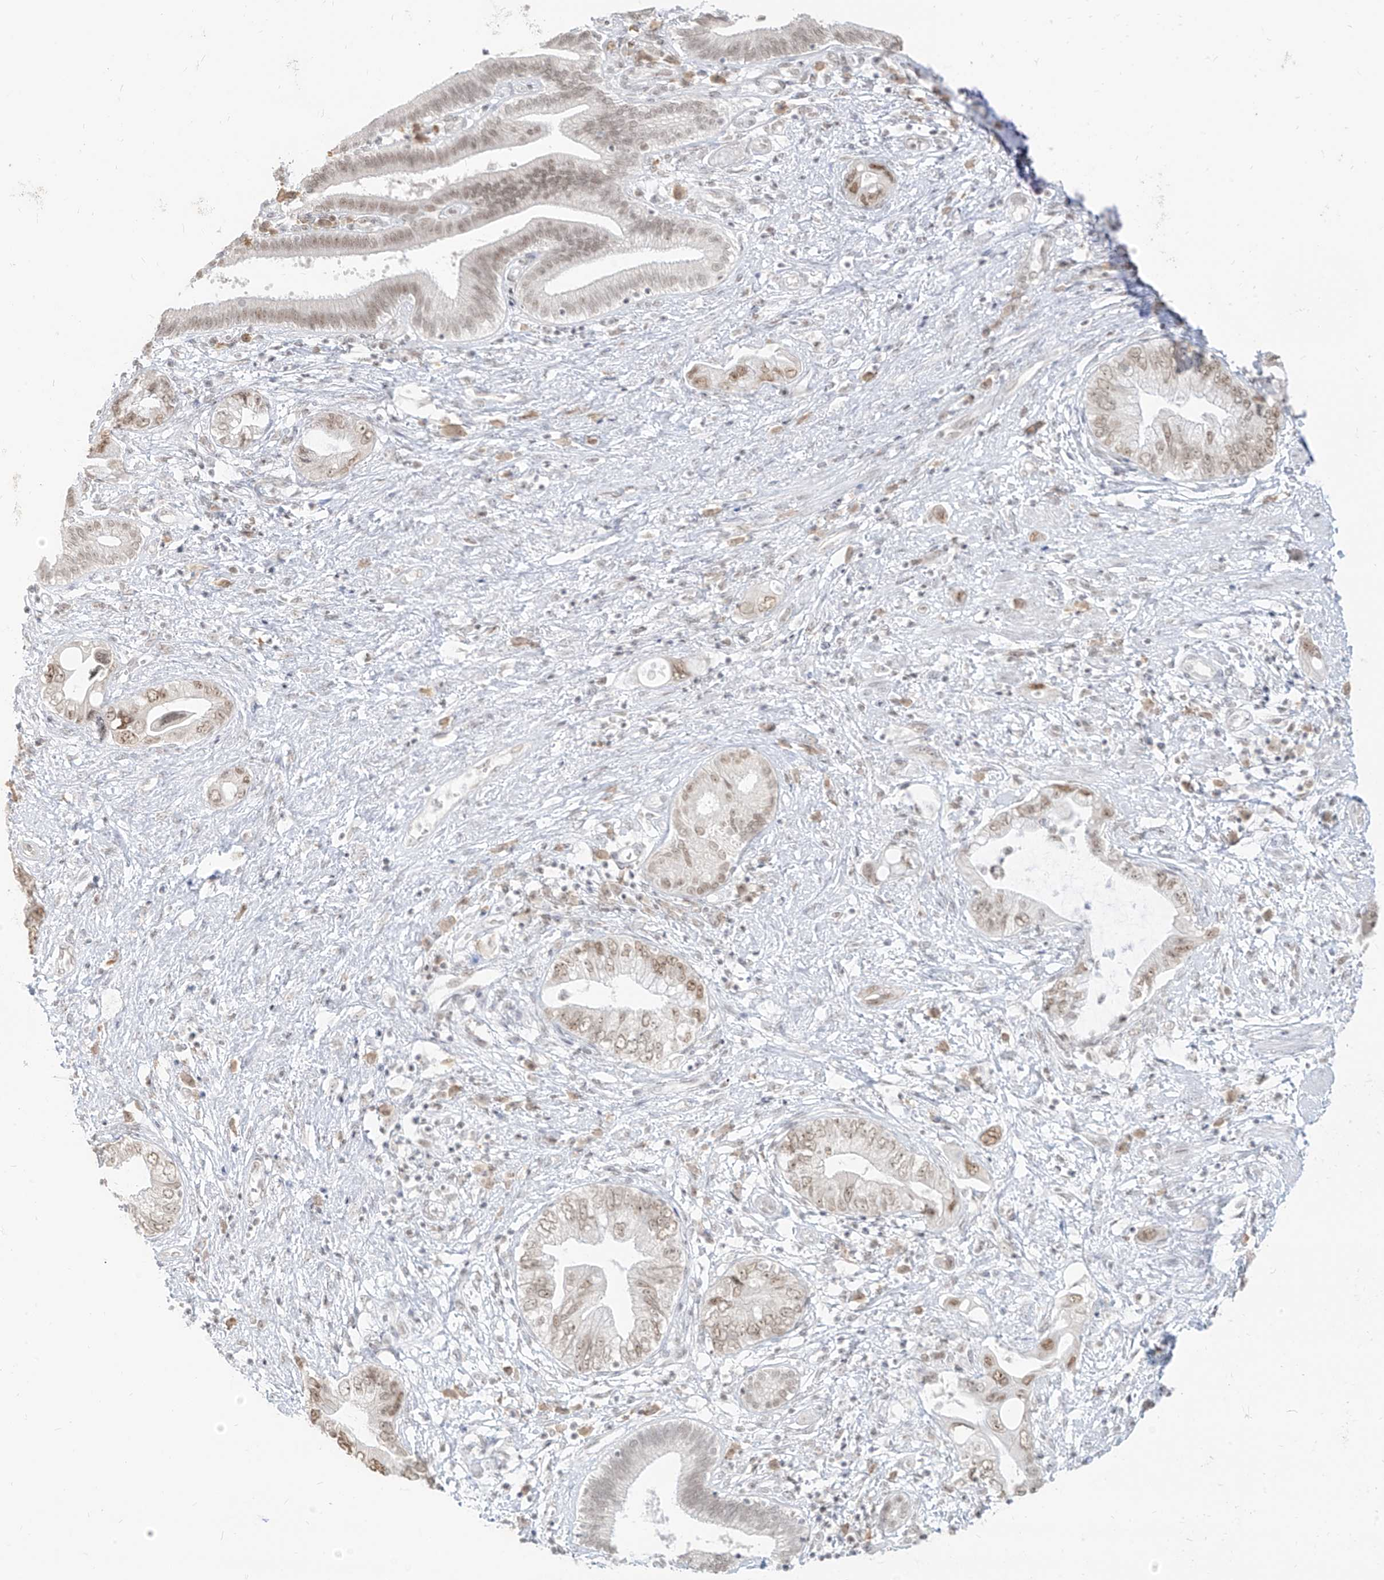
{"staining": {"intensity": "moderate", "quantity": "25%-75%", "location": "nuclear"}, "tissue": "pancreatic cancer", "cell_type": "Tumor cells", "image_type": "cancer", "snomed": [{"axis": "morphology", "description": "Adenocarcinoma, NOS"}, {"axis": "topography", "description": "Pancreas"}], "caption": "Immunohistochemistry (IHC) (DAB) staining of pancreatic cancer (adenocarcinoma) exhibits moderate nuclear protein staining in about 25%-75% of tumor cells.", "gene": "SUPT5H", "patient": {"sex": "female", "age": 73}}